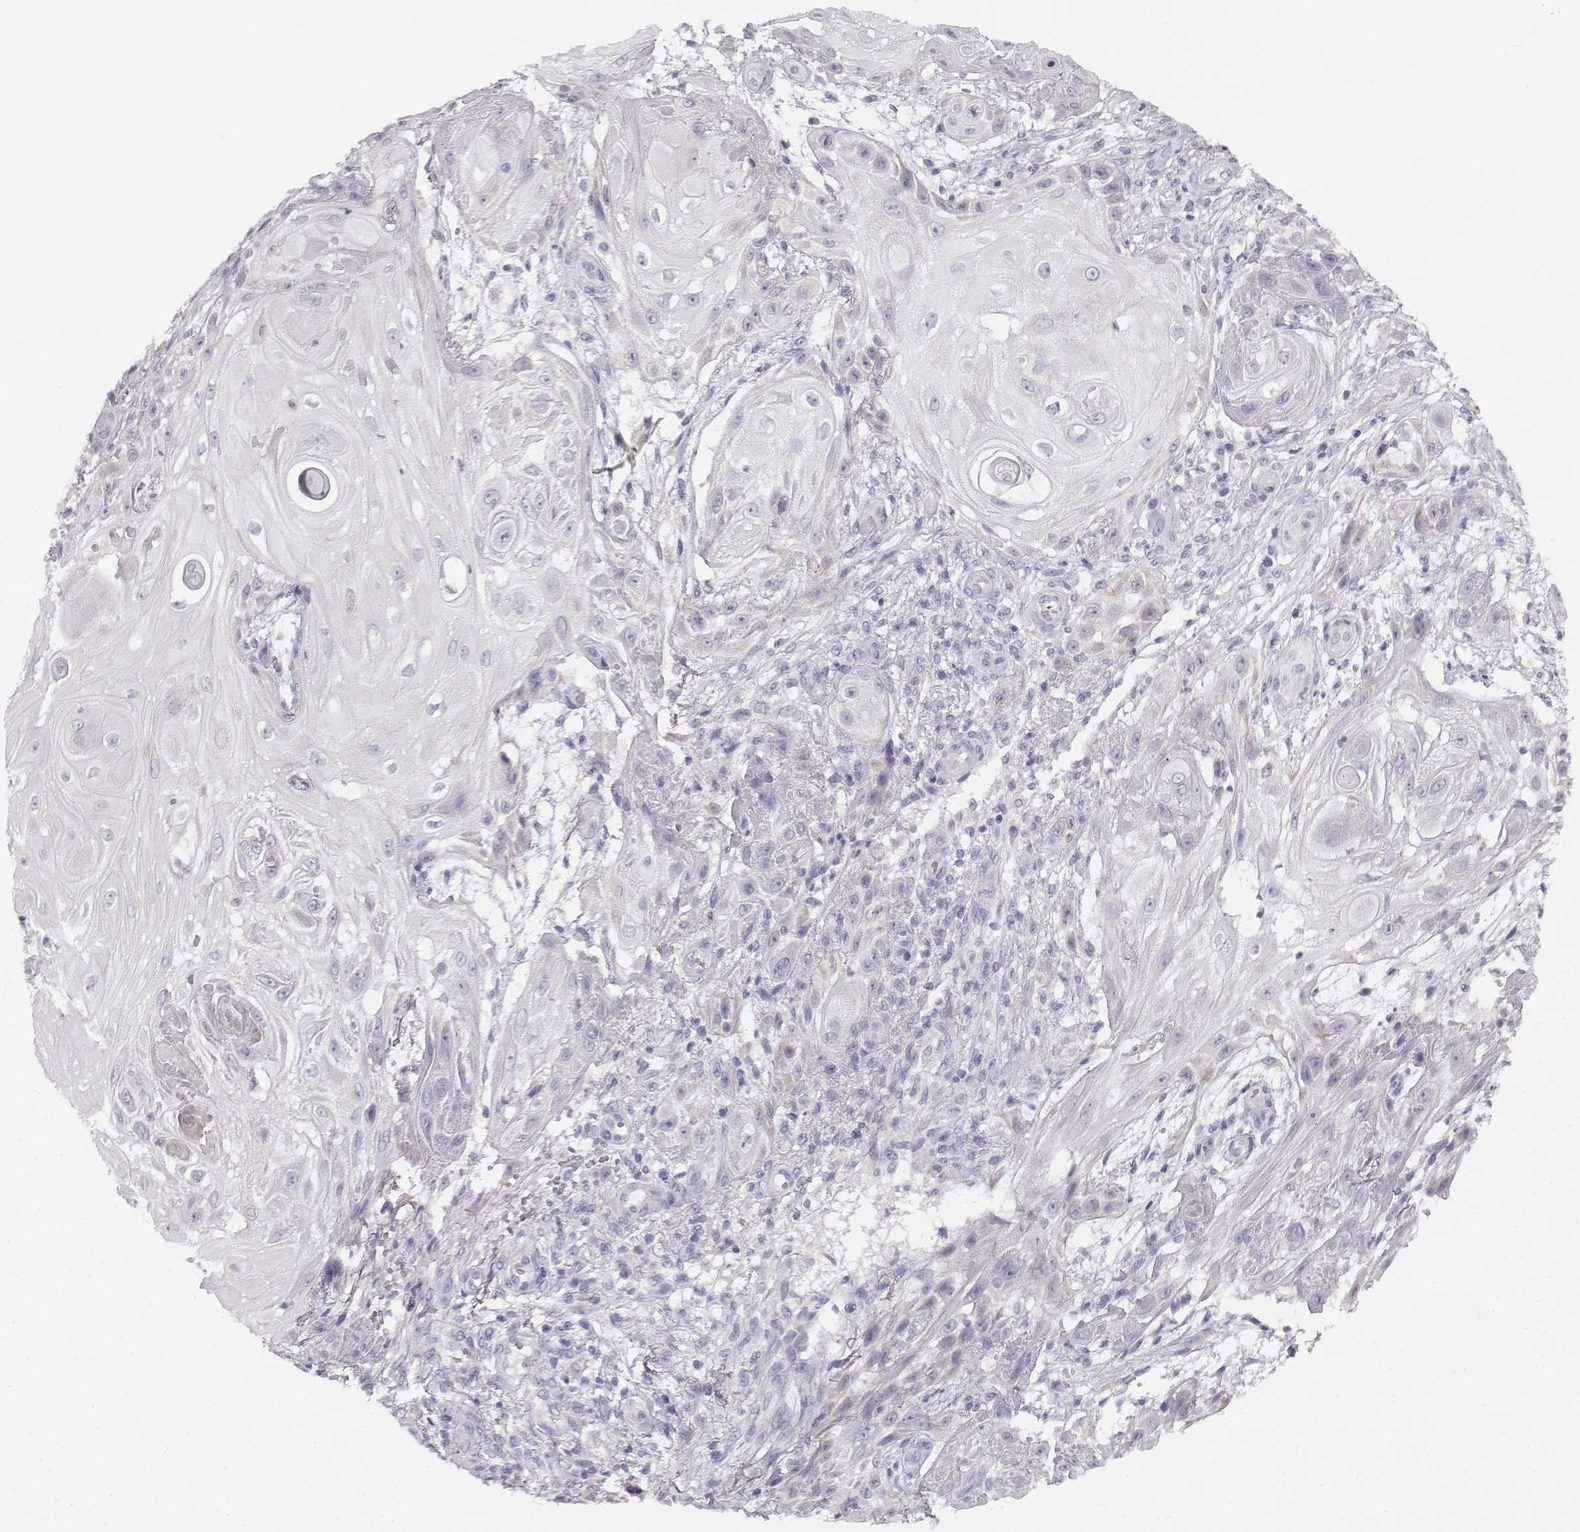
{"staining": {"intensity": "negative", "quantity": "none", "location": "none"}, "tissue": "skin cancer", "cell_type": "Tumor cells", "image_type": "cancer", "snomed": [{"axis": "morphology", "description": "Squamous cell carcinoma, NOS"}, {"axis": "topography", "description": "Skin"}], "caption": "Immunohistochemistry (IHC) photomicrograph of neoplastic tissue: human skin cancer stained with DAB shows no significant protein expression in tumor cells.", "gene": "DDX25", "patient": {"sex": "male", "age": 62}}